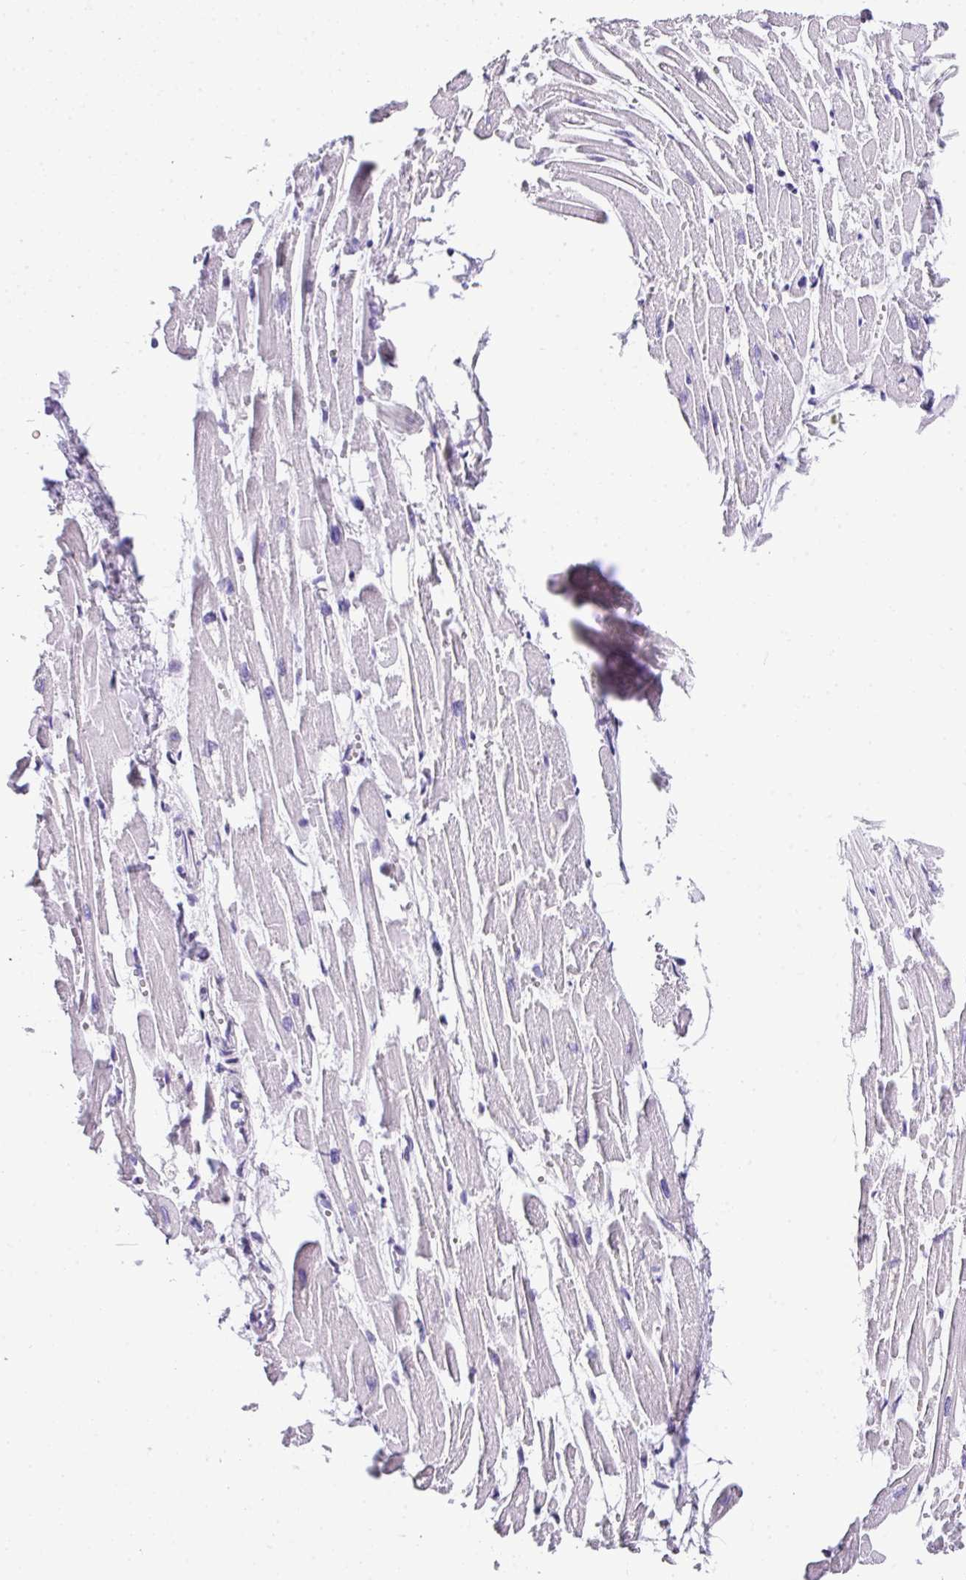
{"staining": {"intensity": "negative", "quantity": "none", "location": "none"}, "tissue": "heart muscle", "cell_type": "Cardiomyocytes", "image_type": "normal", "snomed": [{"axis": "morphology", "description": "Normal tissue, NOS"}, {"axis": "topography", "description": "Heart"}], "caption": "This is an IHC micrograph of unremarkable heart muscle. There is no staining in cardiomyocytes.", "gene": "MUC21", "patient": {"sex": "male", "age": 54}}